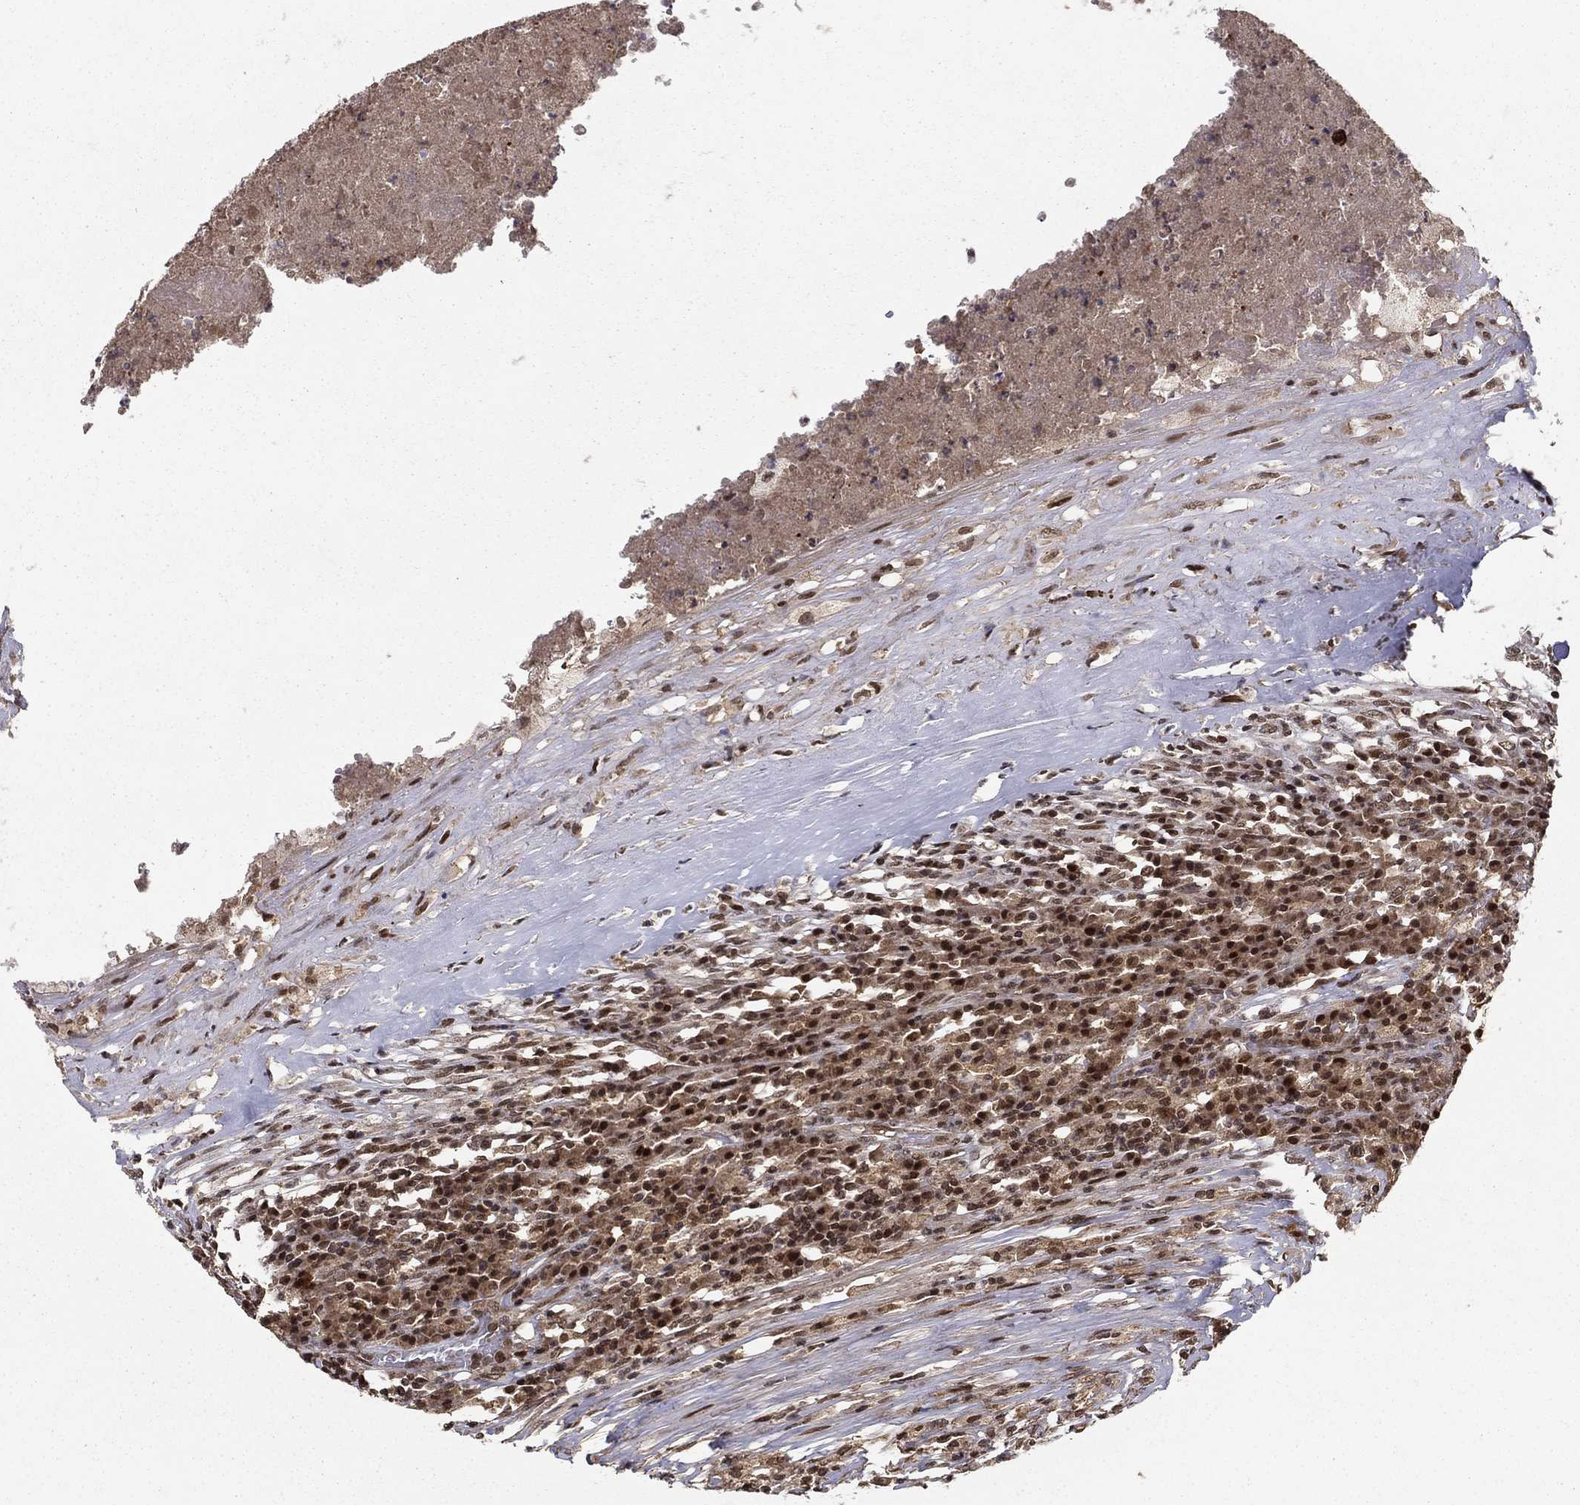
{"staining": {"intensity": "moderate", "quantity": "25%-75%", "location": "nuclear"}, "tissue": "testis cancer", "cell_type": "Tumor cells", "image_type": "cancer", "snomed": [{"axis": "morphology", "description": "Necrosis, NOS"}, {"axis": "morphology", "description": "Carcinoma, Embryonal, NOS"}, {"axis": "topography", "description": "Testis"}], "caption": "Immunohistochemical staining of human embryonal carcinoma (testis) shows medium levels of moderate nuclear staining in approximately 25%-75% of tumor cells.", "gene": "CDCA7L", "patient": {"sex": "male", "age": 19}}